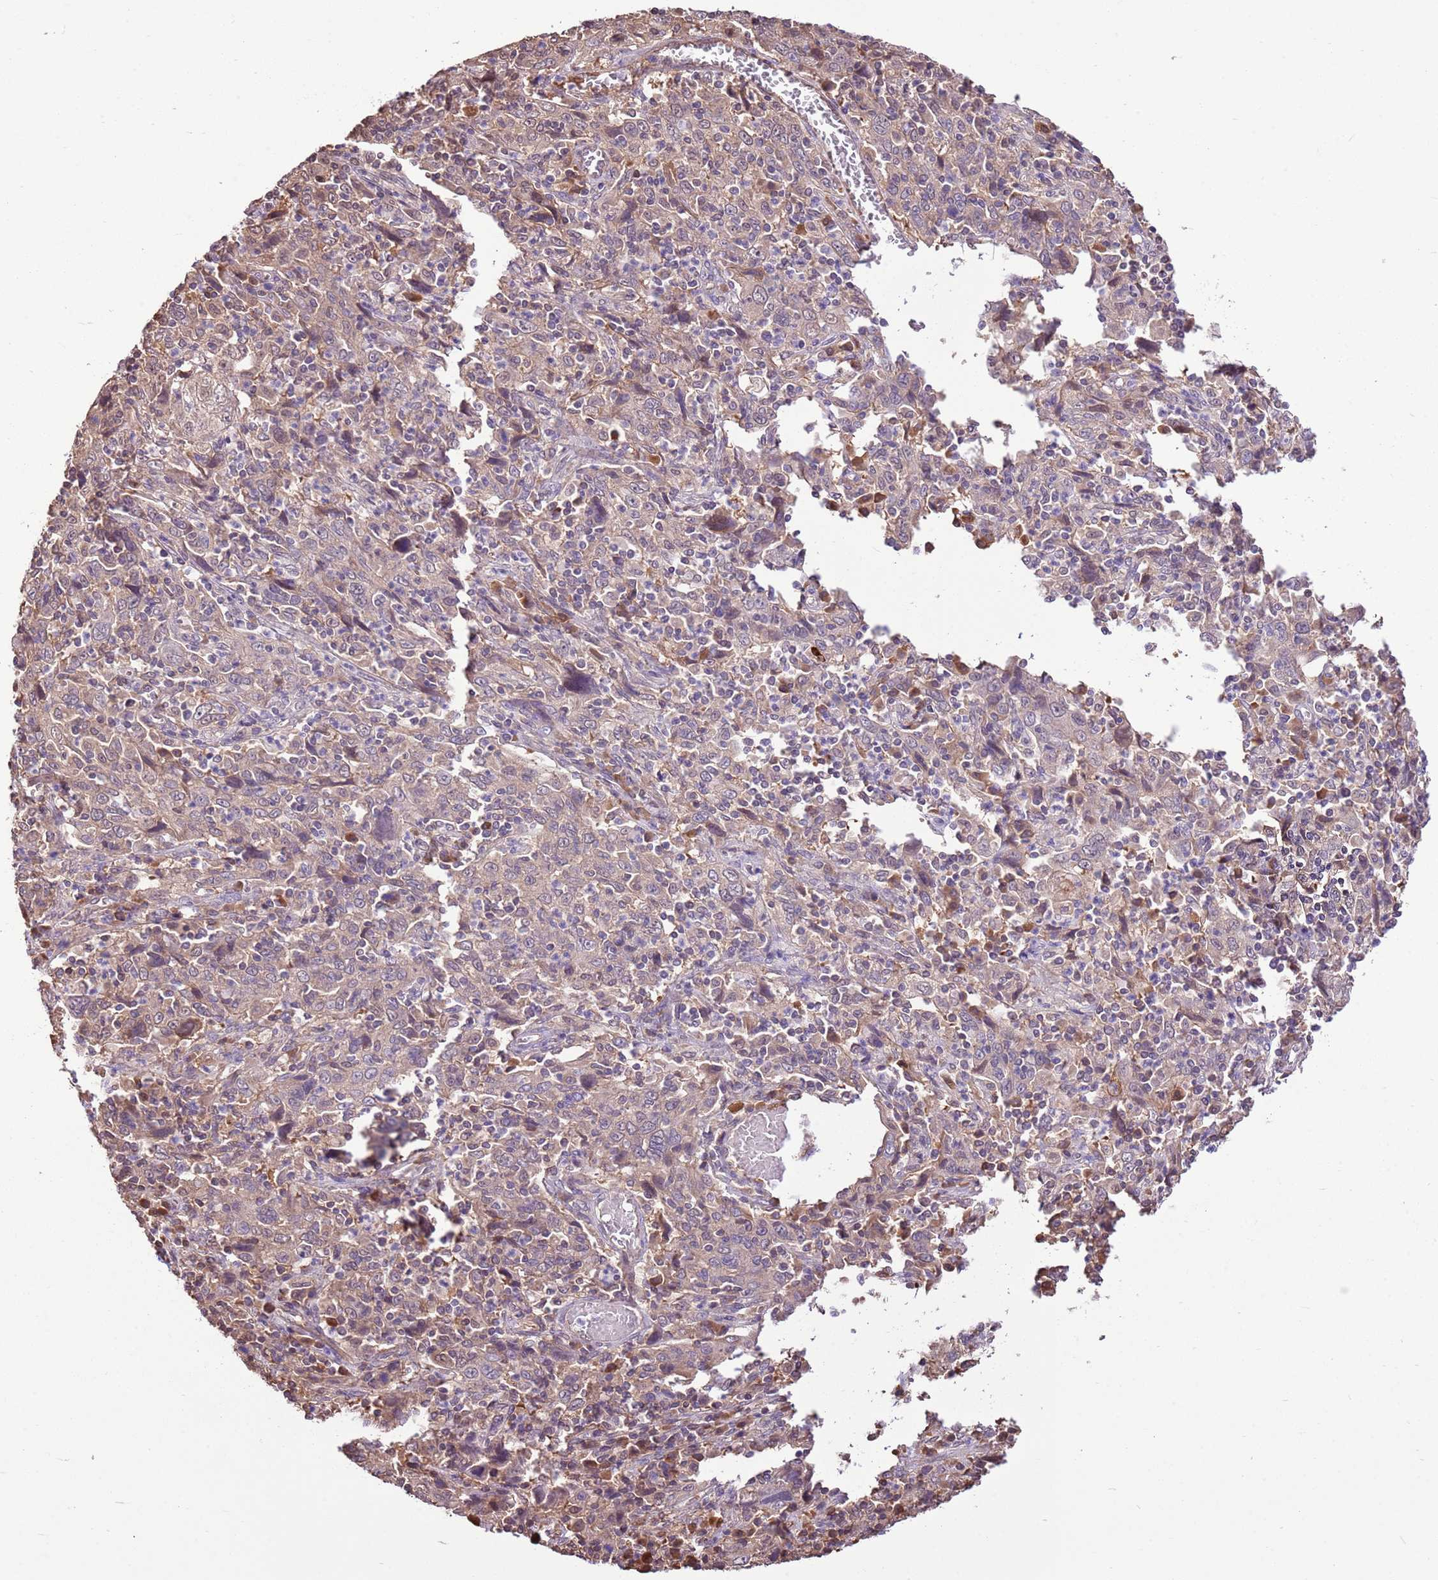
{"staining": {"intensity": "negative", "quantity": "none", "location": "none"}, "tissue": "cervical cancer", "cell_type": "Tumor cells", "image_type": "cancer", "snomed": [{"axis": "morphology", "description": "Squamous cell carcinoma, NOS"}, {"axis": "topography", "description": "Cervix"}], "caption": "High magnification brightfield microscopy of cervical cancer stained with DAB (brown) and counterstained with hematoxylin (blue): tumor cells show no significant positivity.", "gene": "BBS5", "patient": {"sex": "female", "age": 46}}